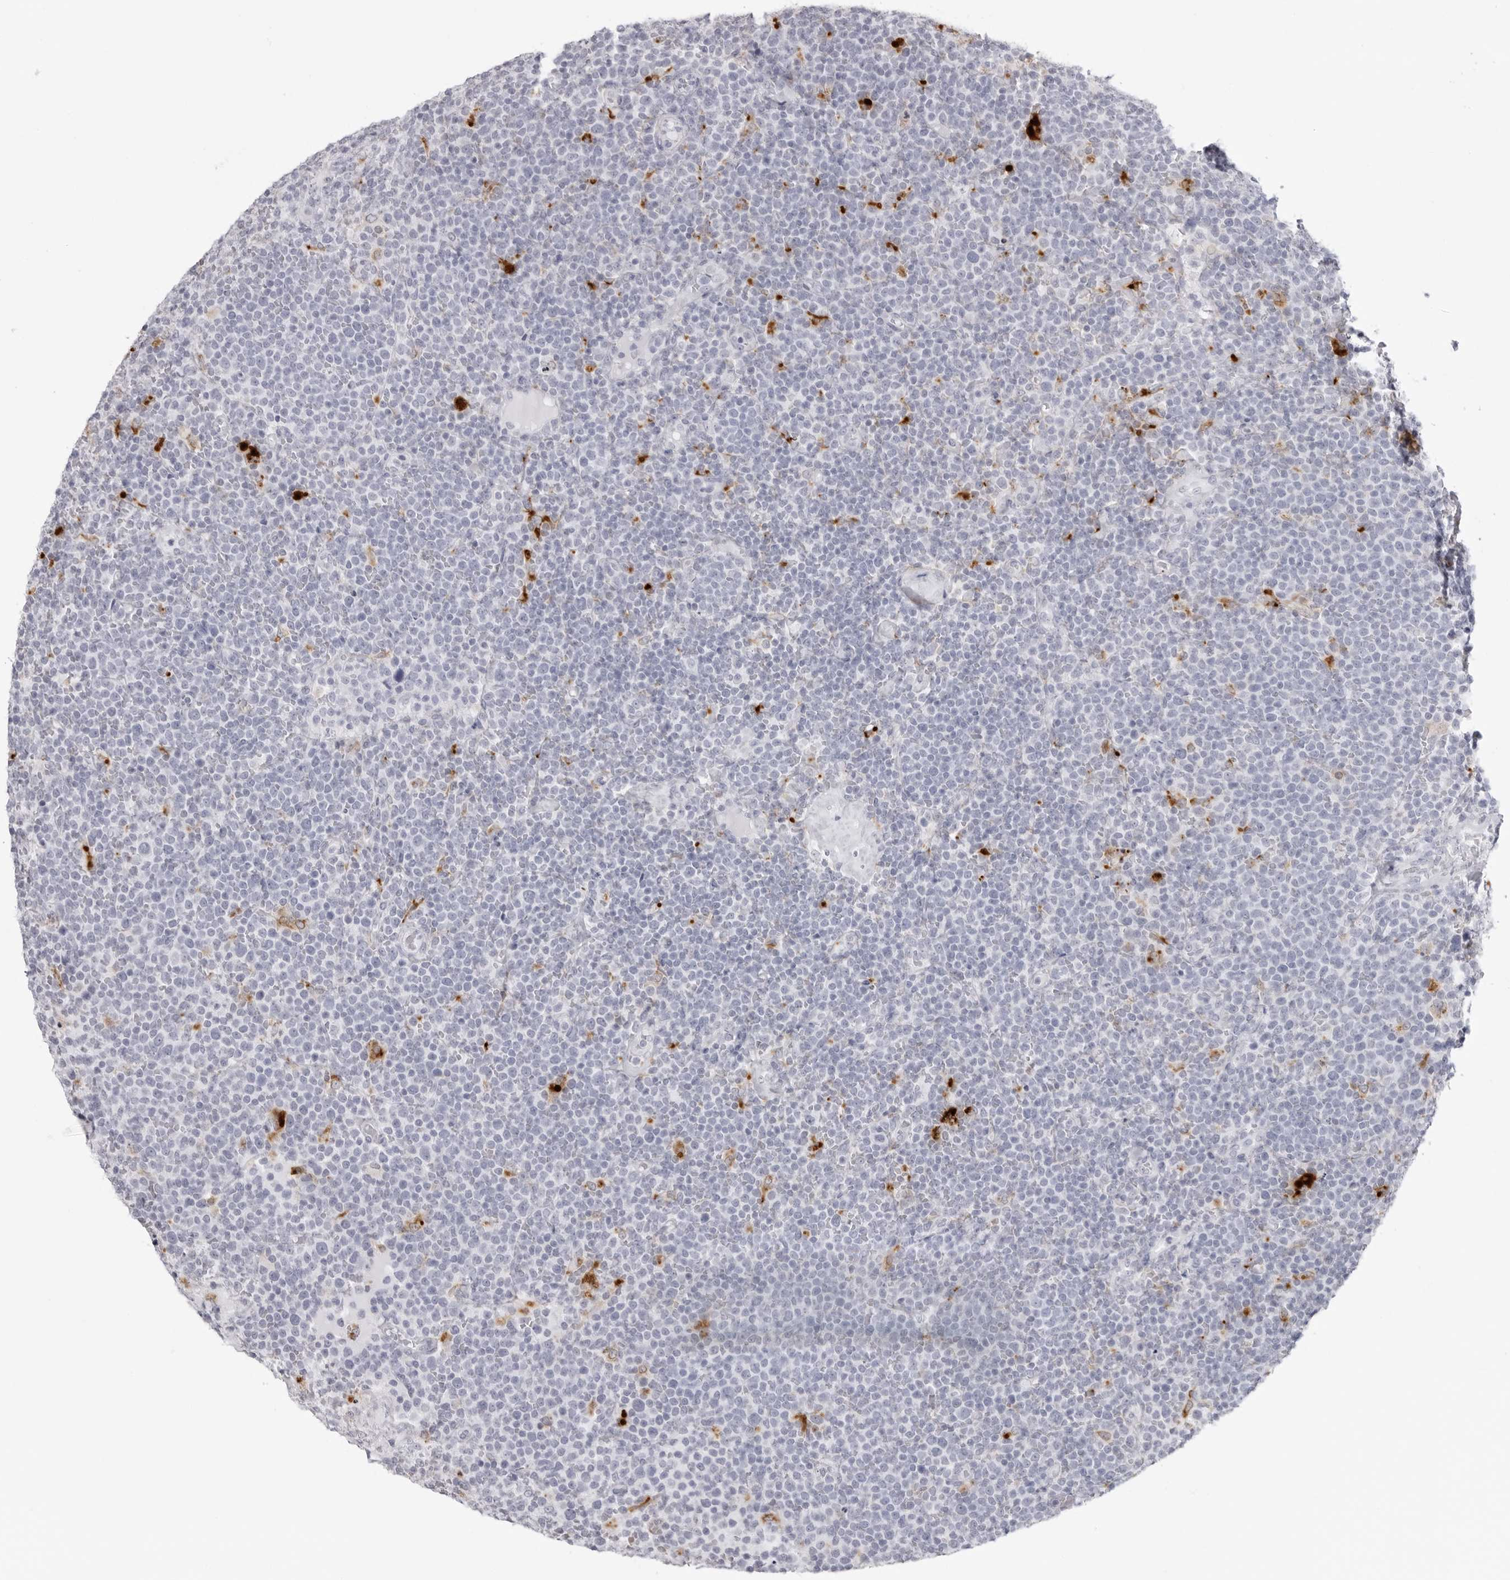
{"staining": {"intensity": "negative", "quantity": "none", "location": "none"}, "tissue": "lymphoma", "cell_type": "Tumor cells", "image_type": "cancer", "snomed": [{"axis": "morphology", "description": "Malignant lymphoma, non-Hodgkin's type, High grade"}, {"axis": "topography", "description": "Lymph node"}], "caption": "Micrograph shows no significant protein positivity in tumor cells of high-grade malignant lymphoma, non-Hodgkin's type.", "gene": "IL25", "patient": {"sex": "male", "age": 61}}